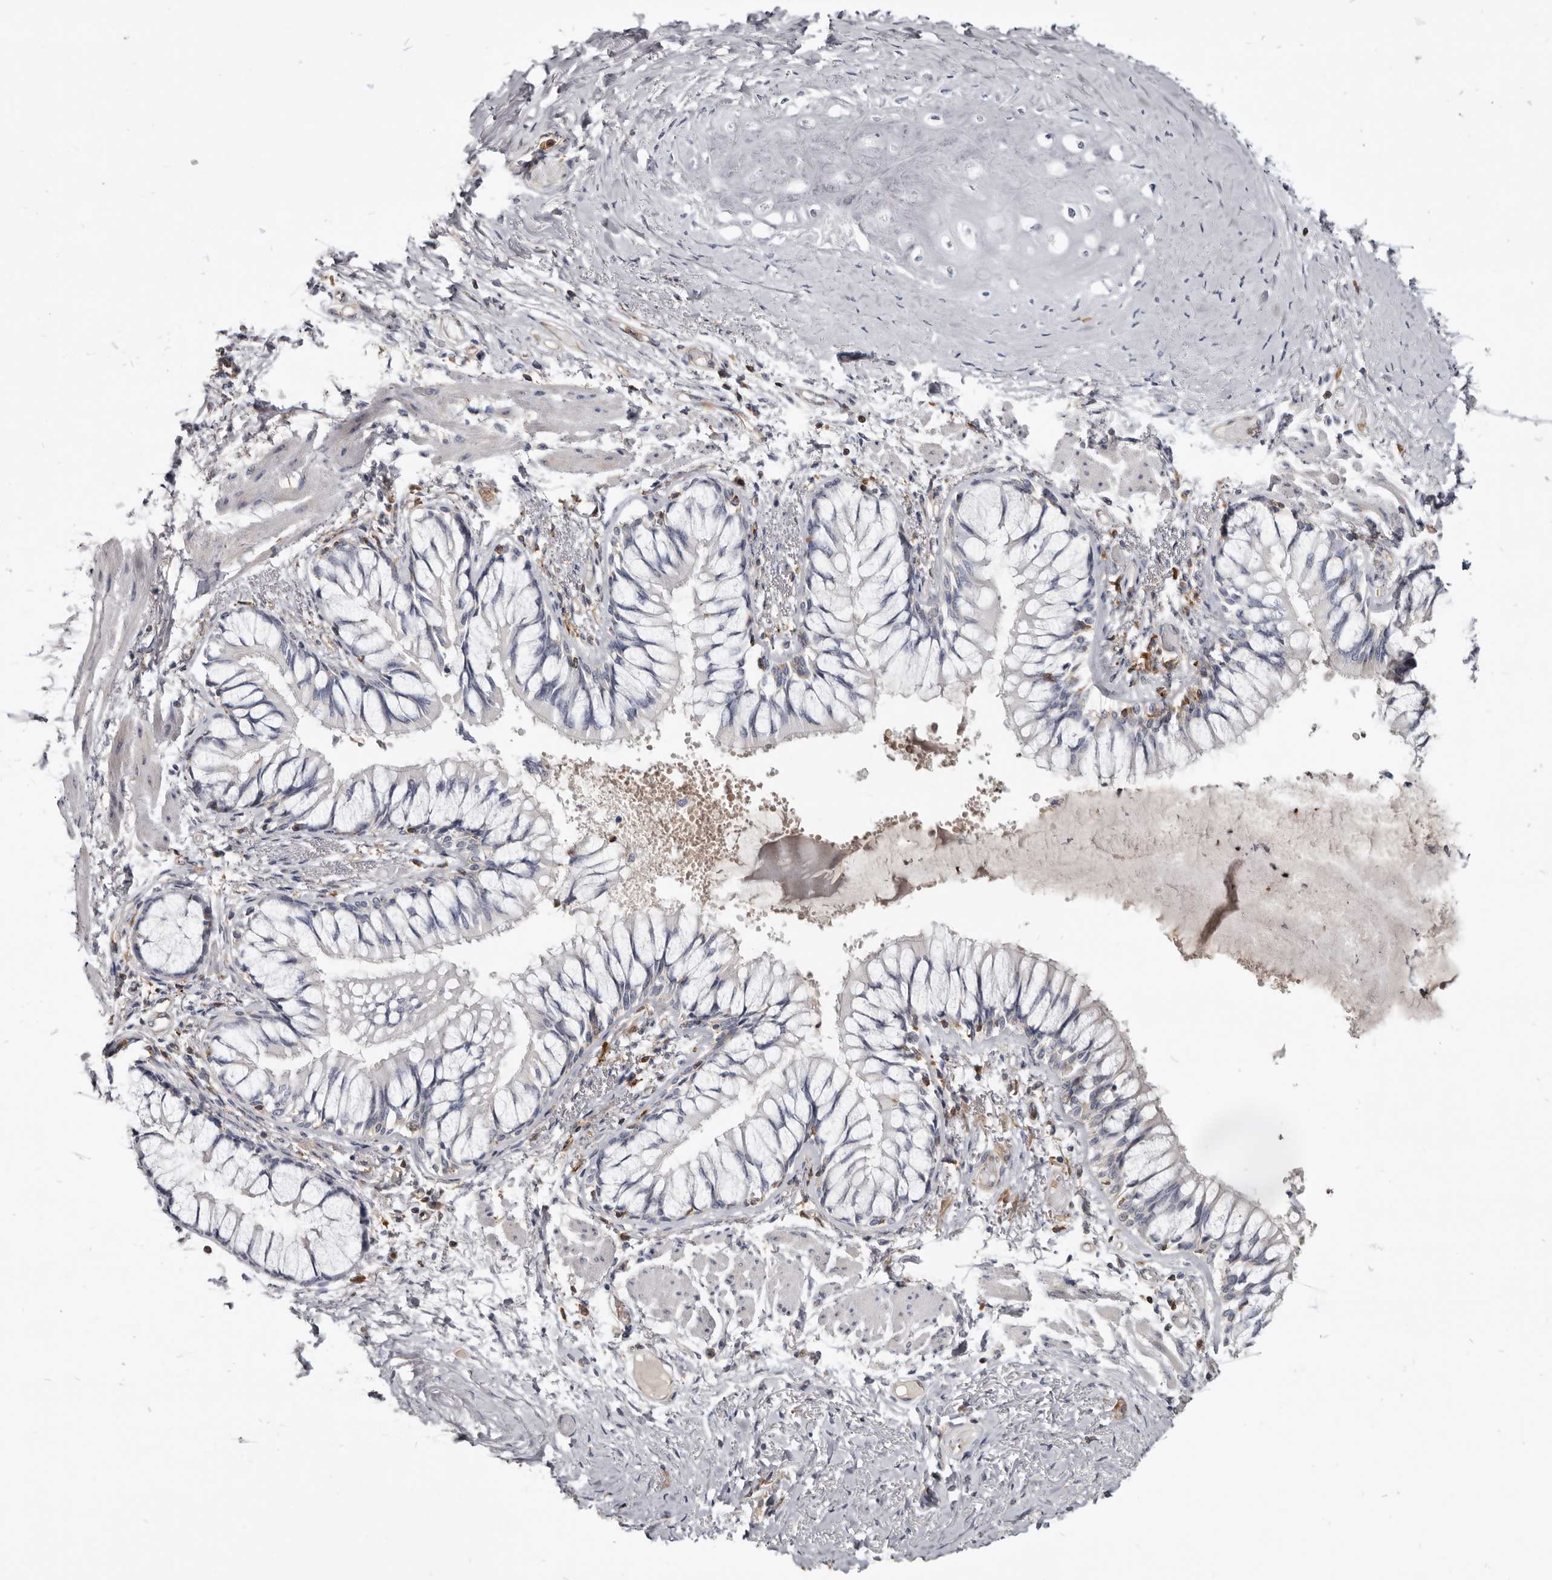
{"staining": {"intensity": "negative", "quantity": "none", "location": "none"}, "tissue": "bronchus", "cell_type": "Respiratory epithelial cells", "image_type": "normal", "snomed": [{"axis": "morphology", "description": "Normal tissue, NOS"}, {"axis": "topography", "description": "Cartilage tissue"}, {"axis": "topography", "description": "Bronchus"}, {"axis": "topography", "description": "Lung"}], "caption": "The histopathology image displays no staining of respiratory epithelial cells in benign bronchus. The staining was performed using DAB (3,3'-diaminobenzidine) to visualize the protein expression in brown, while the nuclei were stained in blue with hematoxylin (Magnification: 20x).", "gene": "CBL", "patient": {"sex": "male", "age": 64}}